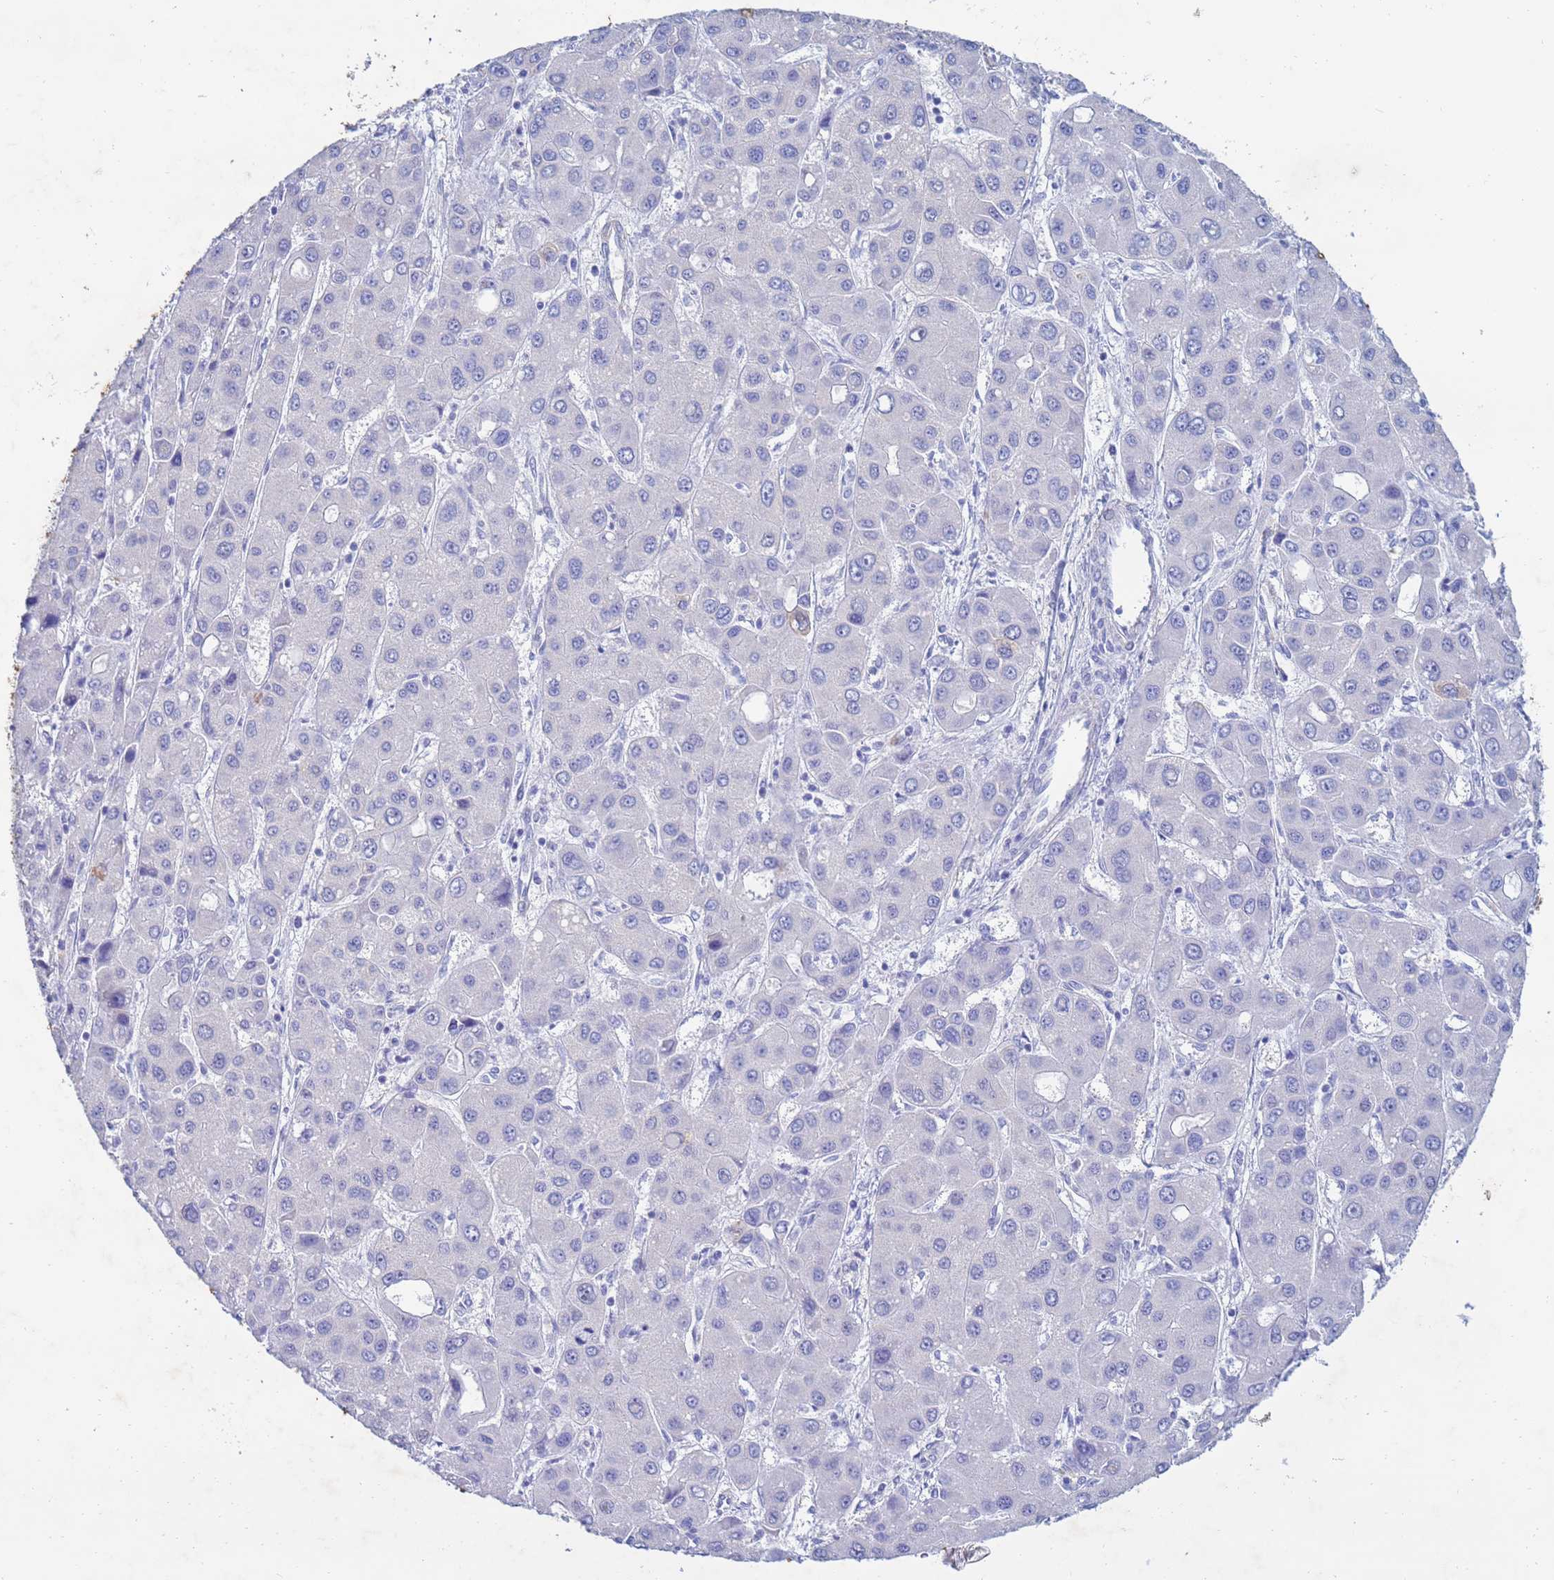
{"staining": {"intensity": "negative", "quantity": "none", "location": "none"}, "tissue": "liver cancer", "cell_type": "Tumor cells", "image_type": "cancer", "snomed": [{"axis": "morphology", "description": "Carcinoma, Hepatocellular, NOS"}, {"axis": "topography", "description": "Liver"}], "caption": "DAB (3,3'-diaminobenzidine) immunohistochemical staining of human hepatocellular carcinoma (liver) displays no significant expression in tumor cells.", "gene": "CSTB", "patient": {"sex": "male", "age": 55}}